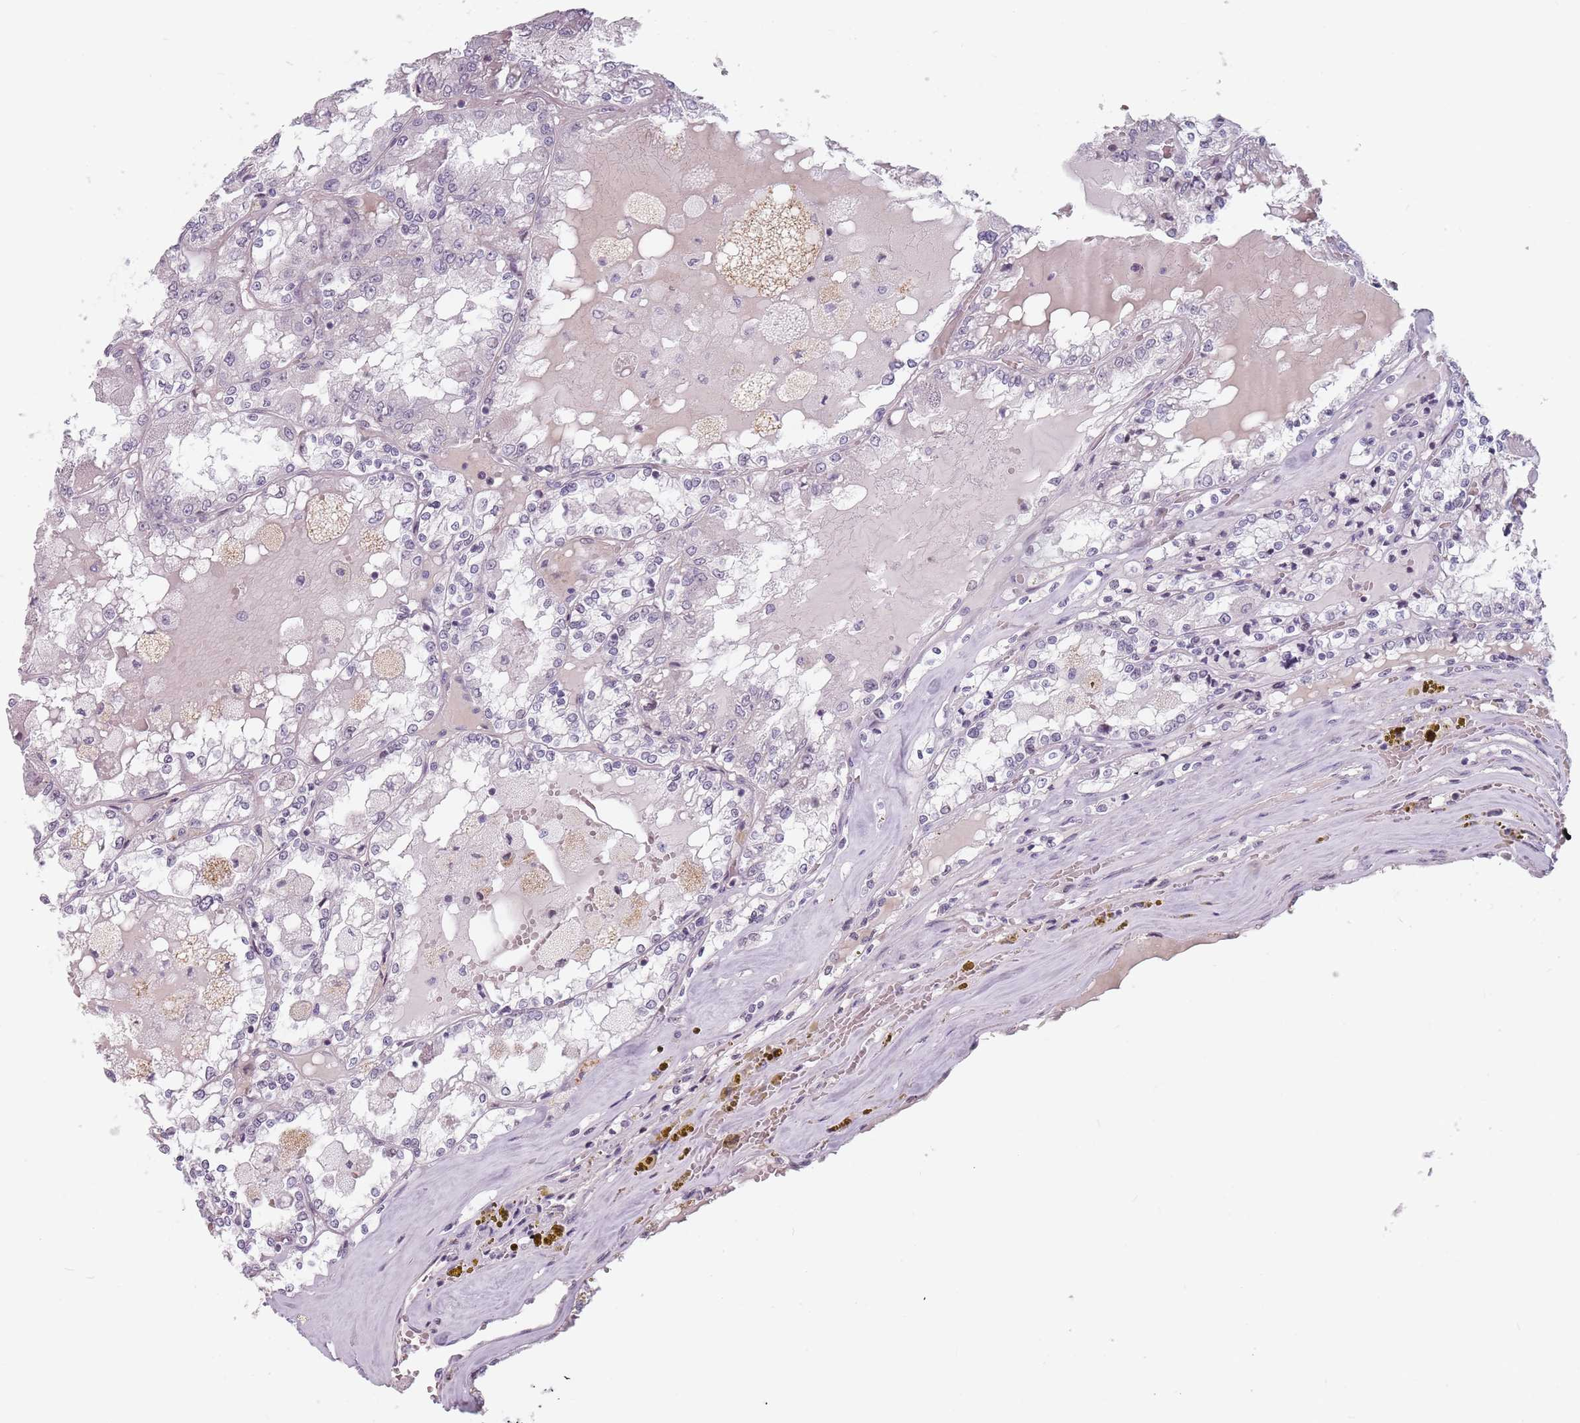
{"staining": {"intensity": "negative", "quantity": "none", "location": "none"}, "tissue": "renal cancer", "cell_type": "Tumor cells", "image_type": "cancer", "snomed": [{"axis": "morphology", "description": "Adenocarcinoma, NOS"}, {"axis": "topography", "description": "Kidney"}], "caption": "High magnification brightfield microscopy of renal cancer stained with DAB (brown) and counterstained with hematoxylin (blue): tumor cells show no significant positivity.", "gene": "PTCHD1", "patient": {"sex": "female", "age": 56}}